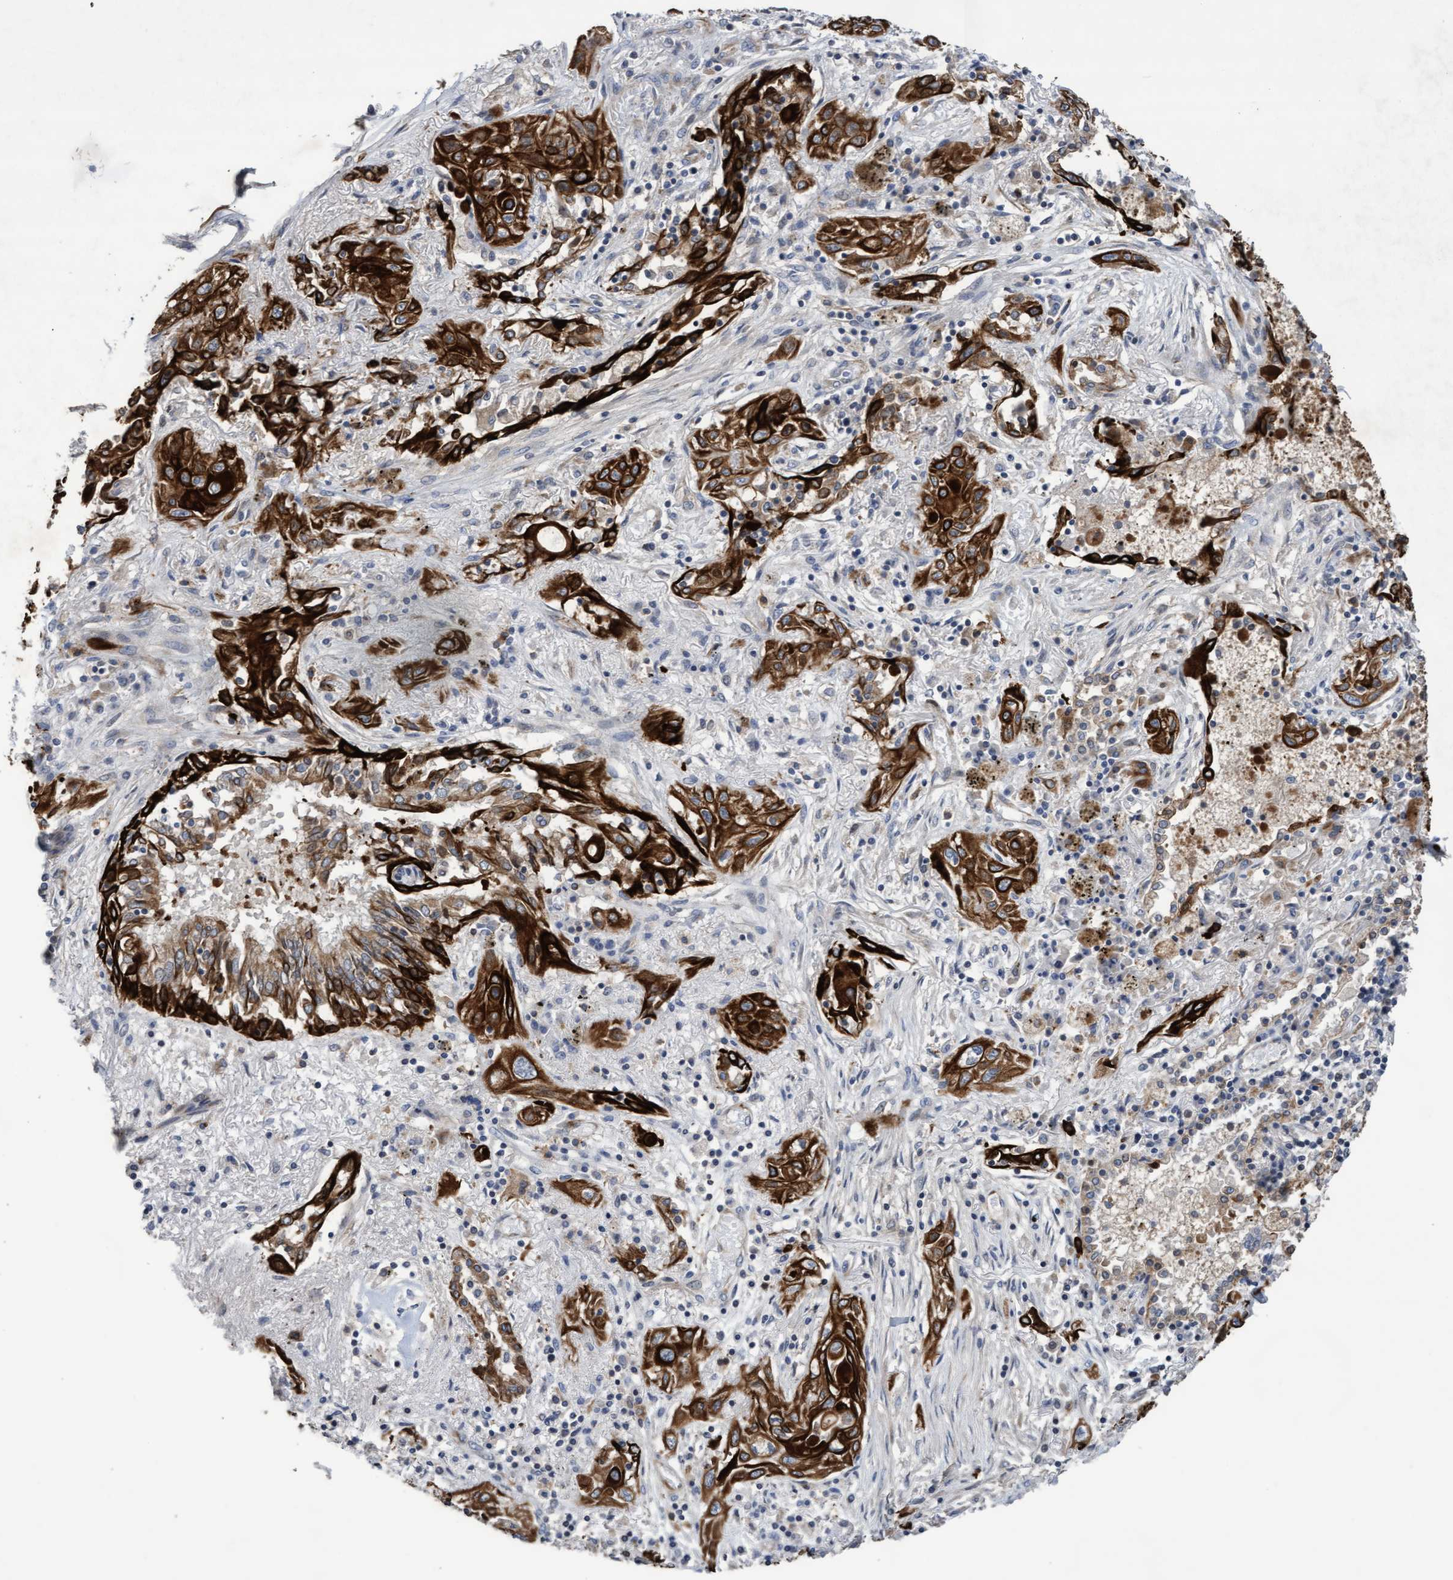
{"staining": {"intensity": "strong", "quantity": ">75%", "location": "cytoplasmic/membranous"}, "tissue": "lung cancer", "cell_type": "Tumor cells", "image_type": "cancer", "snomed": [{"axis": "morphology", "description": "Squamous cell carcinoma, NOS"}, {"axis": "topography", "description": "Lung"}], "caption": "Squamous cell carcinoma (lung) stained for a protein shows strong cytoplasmic/membranous positivity in tumor cells.", "gene": "KRT24", "patient": {"sex": "female", "age": 47}}